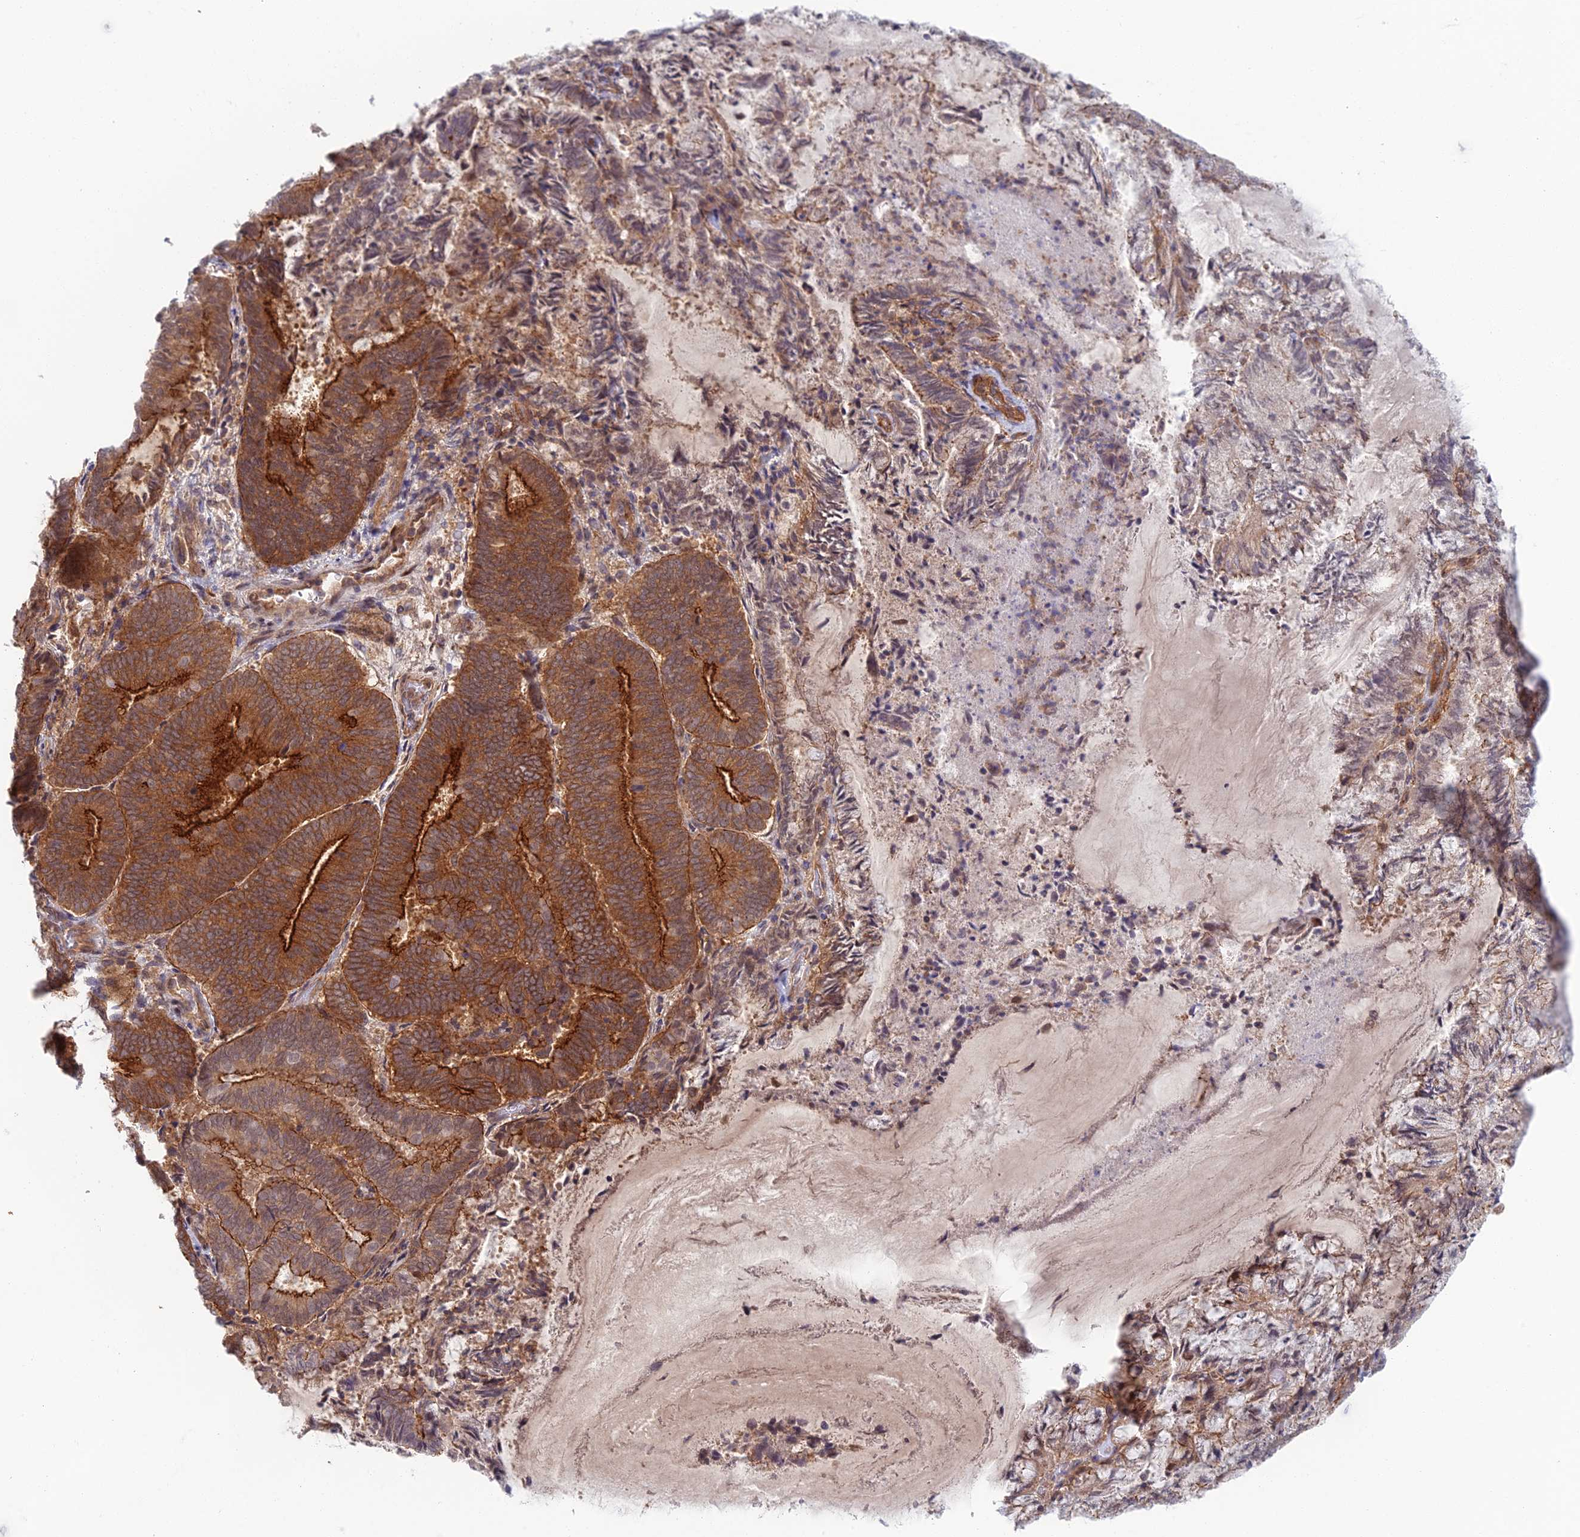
{"staining": {"intensity": "strong", "quantity": "25%-75%", "location": "cytoplasmic/membranous"}, "tissue": "endometrial cancer", "cell_type": "Tumor cells", "image_type": "cancer", "snomed": [{"axis": "morphology", "description": "Adenocarcinoma, NOS"}, {"axis": "topography", "description": "Endometrium"}], "caption": "This photomicrograph exhibits IHC staining of endometrial adenocarcinoma, with high strong cytoplasmic/membranous staining in about 25%-75% of tumor cells.", "gene": "ABHD1", "patient": {"sex": "female", "age": 80}}